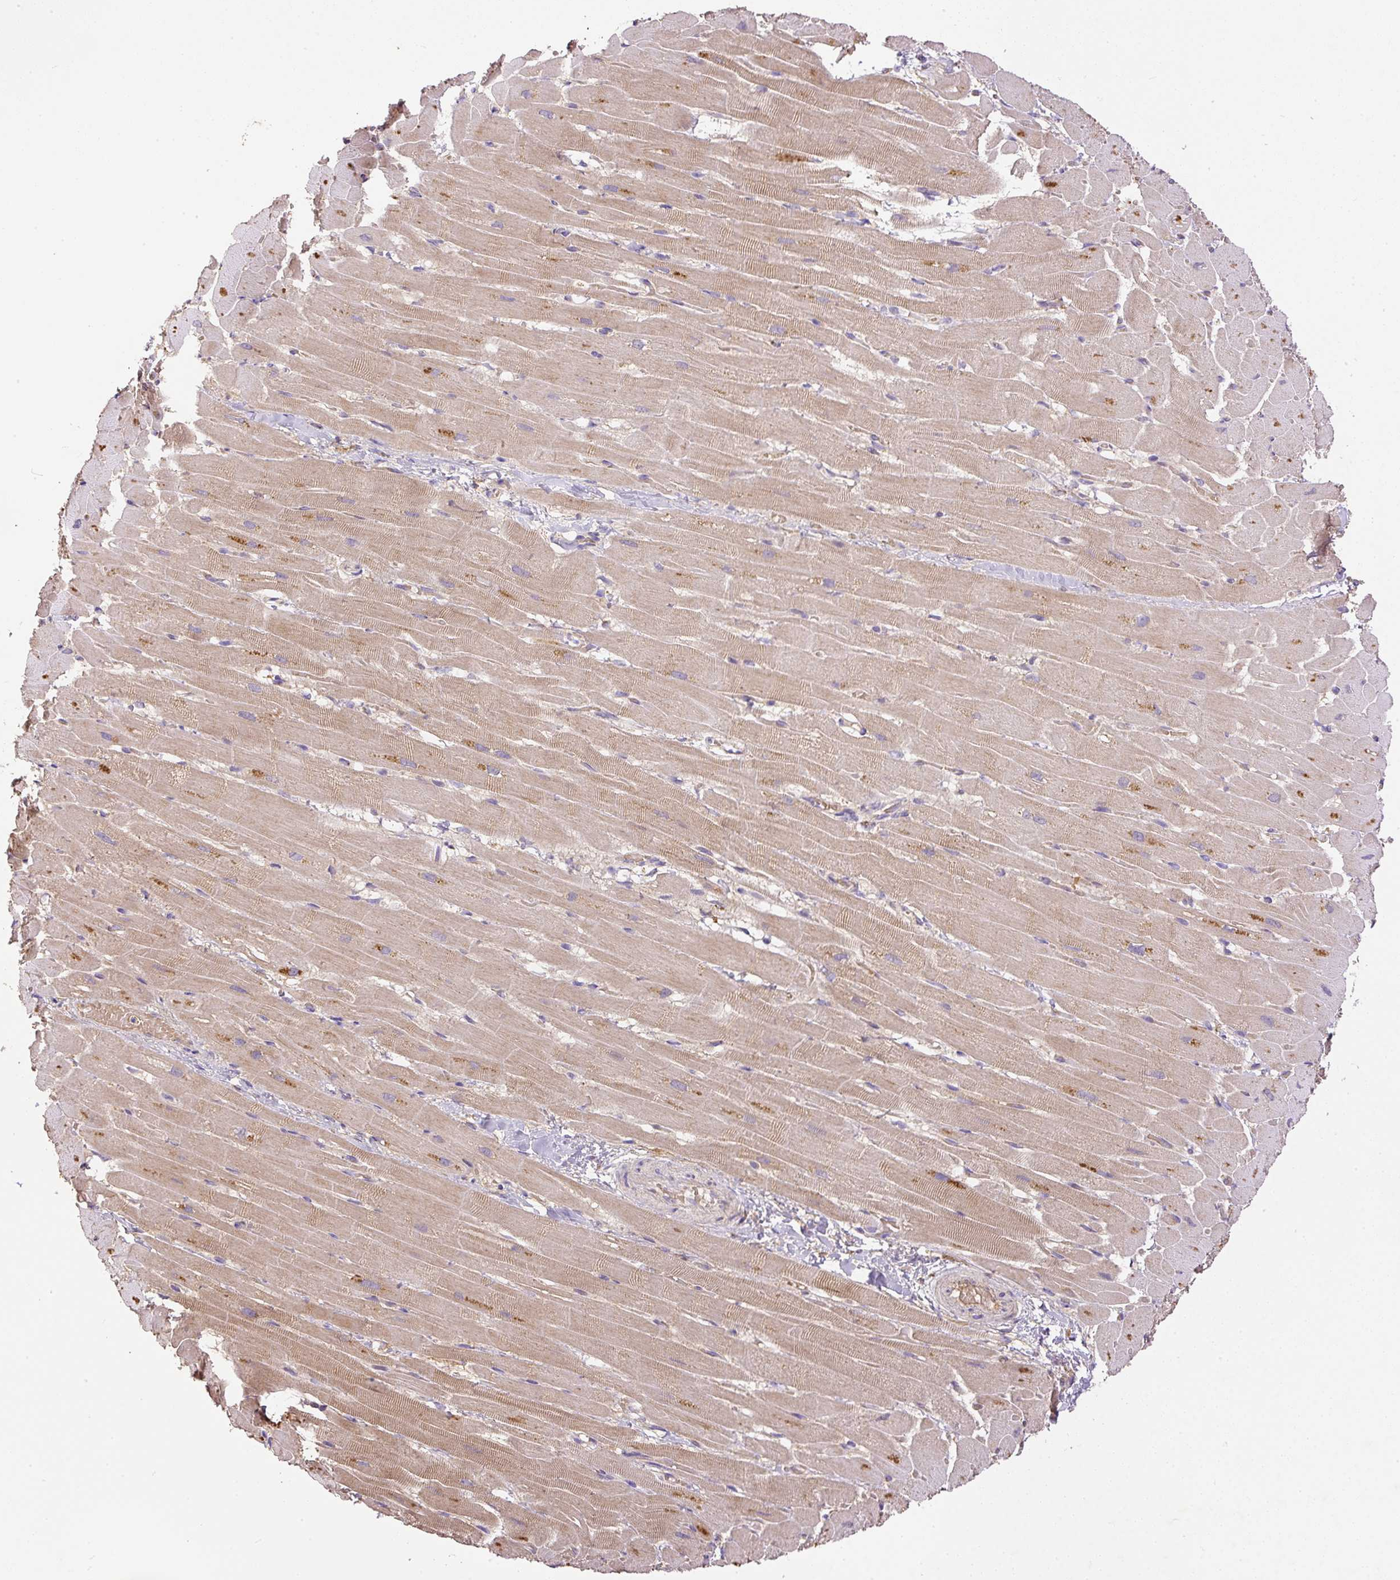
{"staining": {"intensity": "moderate", "quantity": "25%-75%", "location": "cytoplasmic/membranous"}, "tissue": "heart muscle", "cell_type": "Cardiomyocytes", "image_type": "normal", "snomed": [{"axis": "morphology", "description": "Normal tissue, NOS"}, {"axis": "topography", "description": "Heart"}], "caption": "High-magnification brightfield microscopy of unremarkable heart muscle stained with DAB (3,3'-diaminobenzidine) (brown) and counterstained with hematoxylin (blue). cardiomyocytes exhibit moderate cytoplasmic/membranous expression is present in approximately25%-75% of cells.", "gene": "DAPK1", "patient": {"sex": "male", "age": 37}}